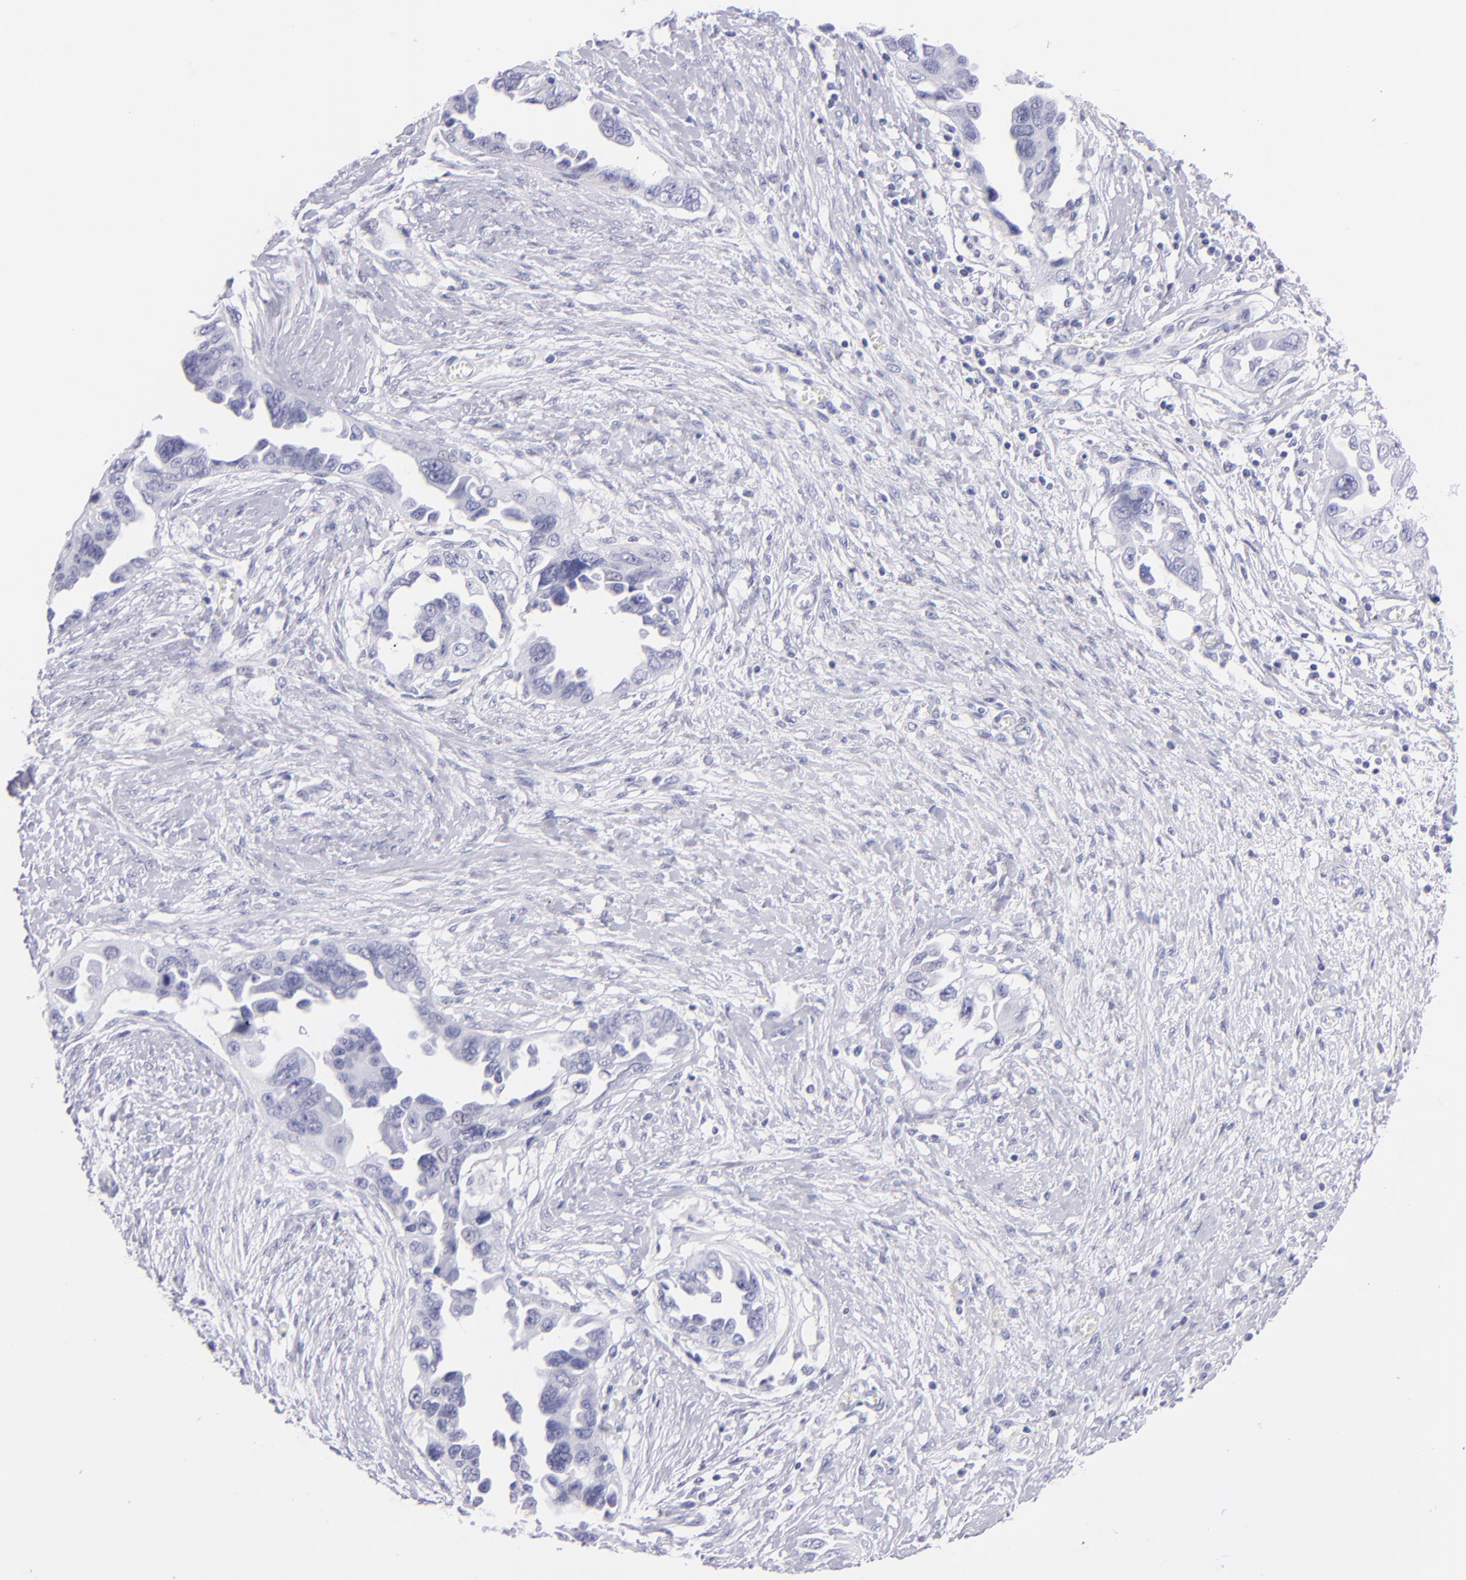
{"staining": {"intensity": "negative", "quantity": "none", "location": "none"}, "tissue": "ovarian cancer", "cell_type": "Tumor cells", "image_type": "cancer", "snomed": [{"axis": "morphology", "description": "Cystadenocarcinoma, serous, NOS"}, {"axis": "topography", "description": "Ovary"}], "caption": "Serous cystadenocarcinoma (ovarian) was stained to show a protein in brown. There is no significant positivity in tumor cells.", "gene": "PRPH", "patient": {"sex": "female", "age": 63}}